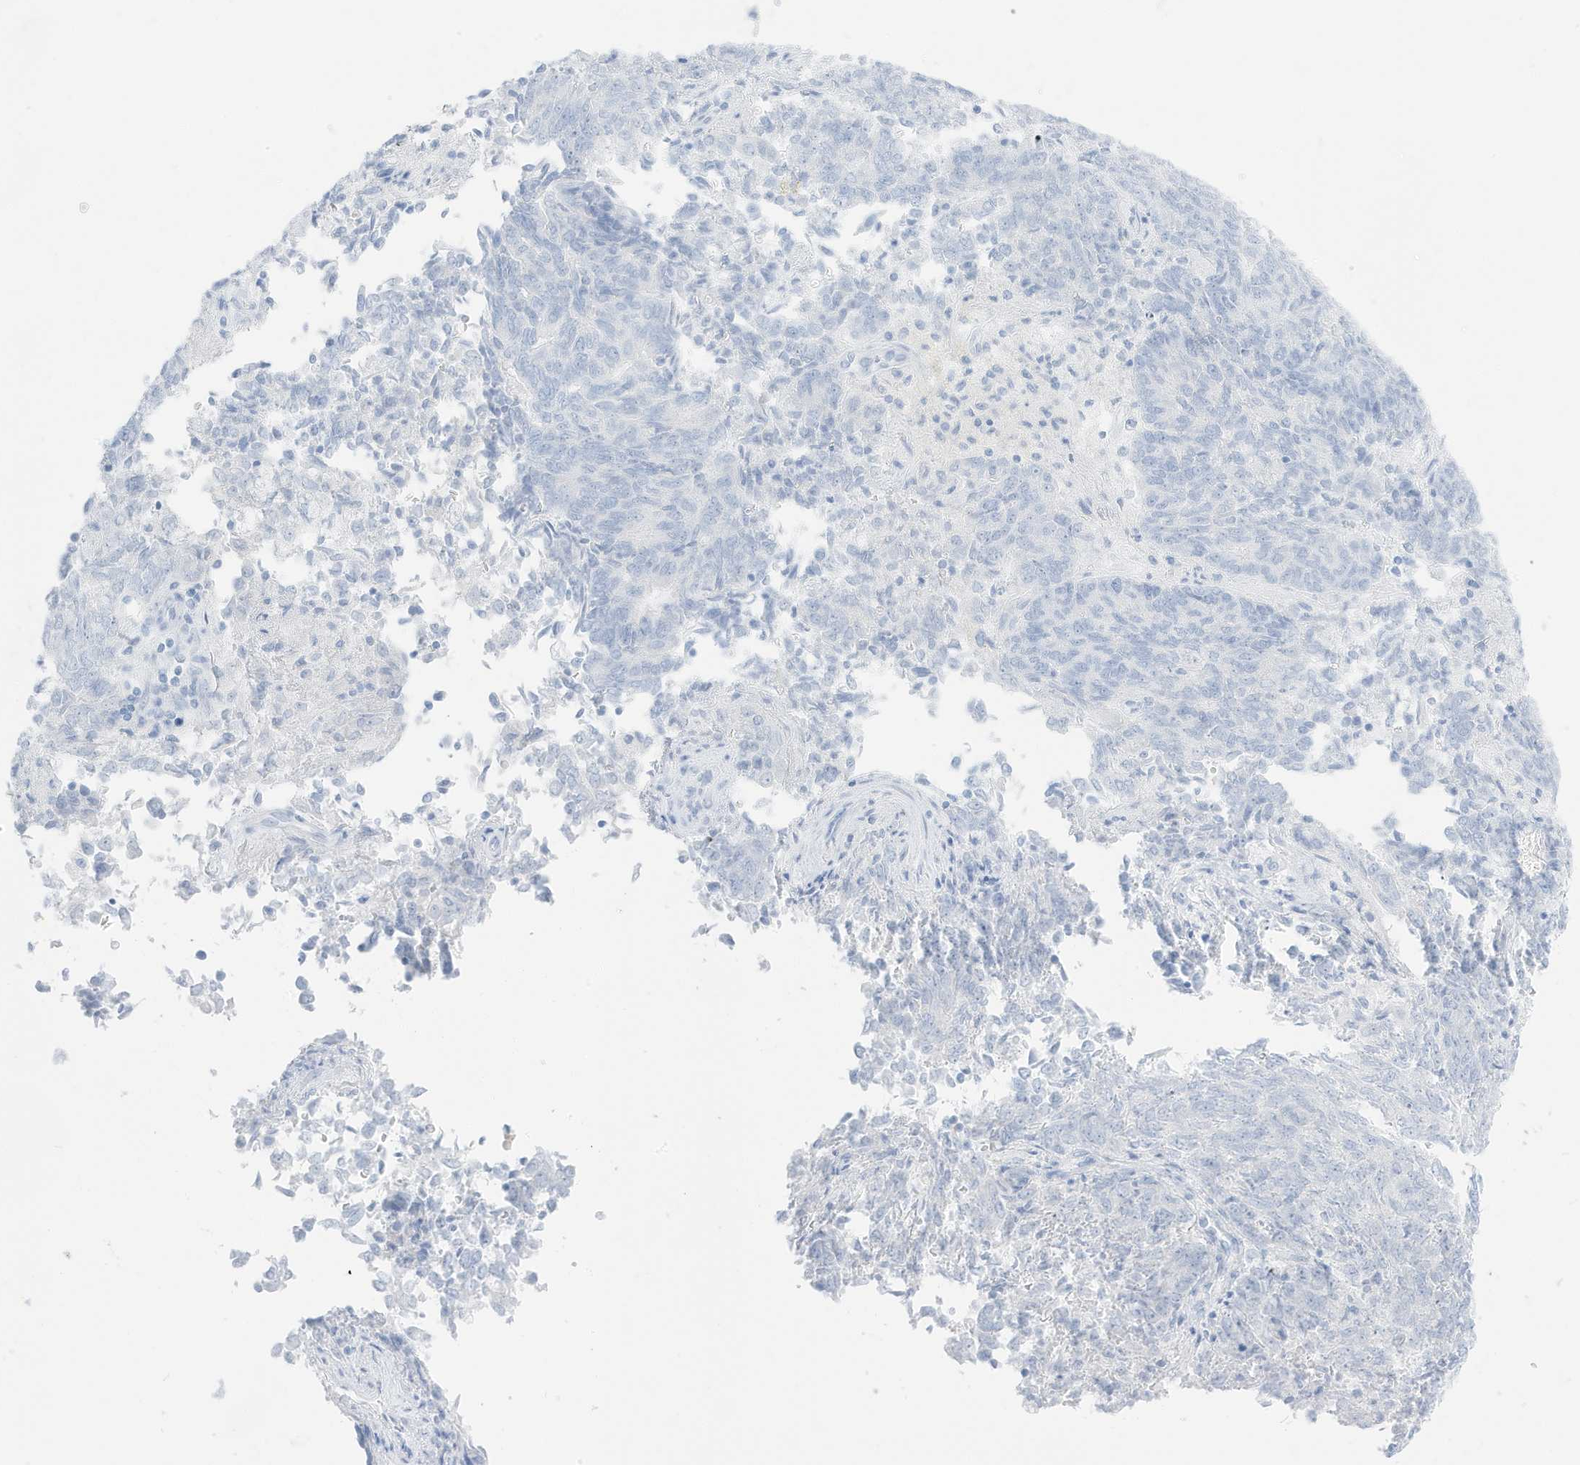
{"staining": {"intensity": "negative", "quantity": "none", "location": "none"}, "tissue": "endometrial cancer", "cell_type": "Tumor cells", "image_type": "cancer", "snomed": [{"axis": "morphology", "description": "Adenocarcinoma, NOS"}, {"axis": "topography", "description": "Endometrium"}], "caption": "Immunohistochemical staining of adenocarcinoma (endometrial) exhibits no significant staining in tumor cells. (DAB (3,3'-diaminobenzidine) immunohistochemistry (IHC), high magnification).", "gene": "SLC22A13", "patient": {"sex": "female", "age": 80}}